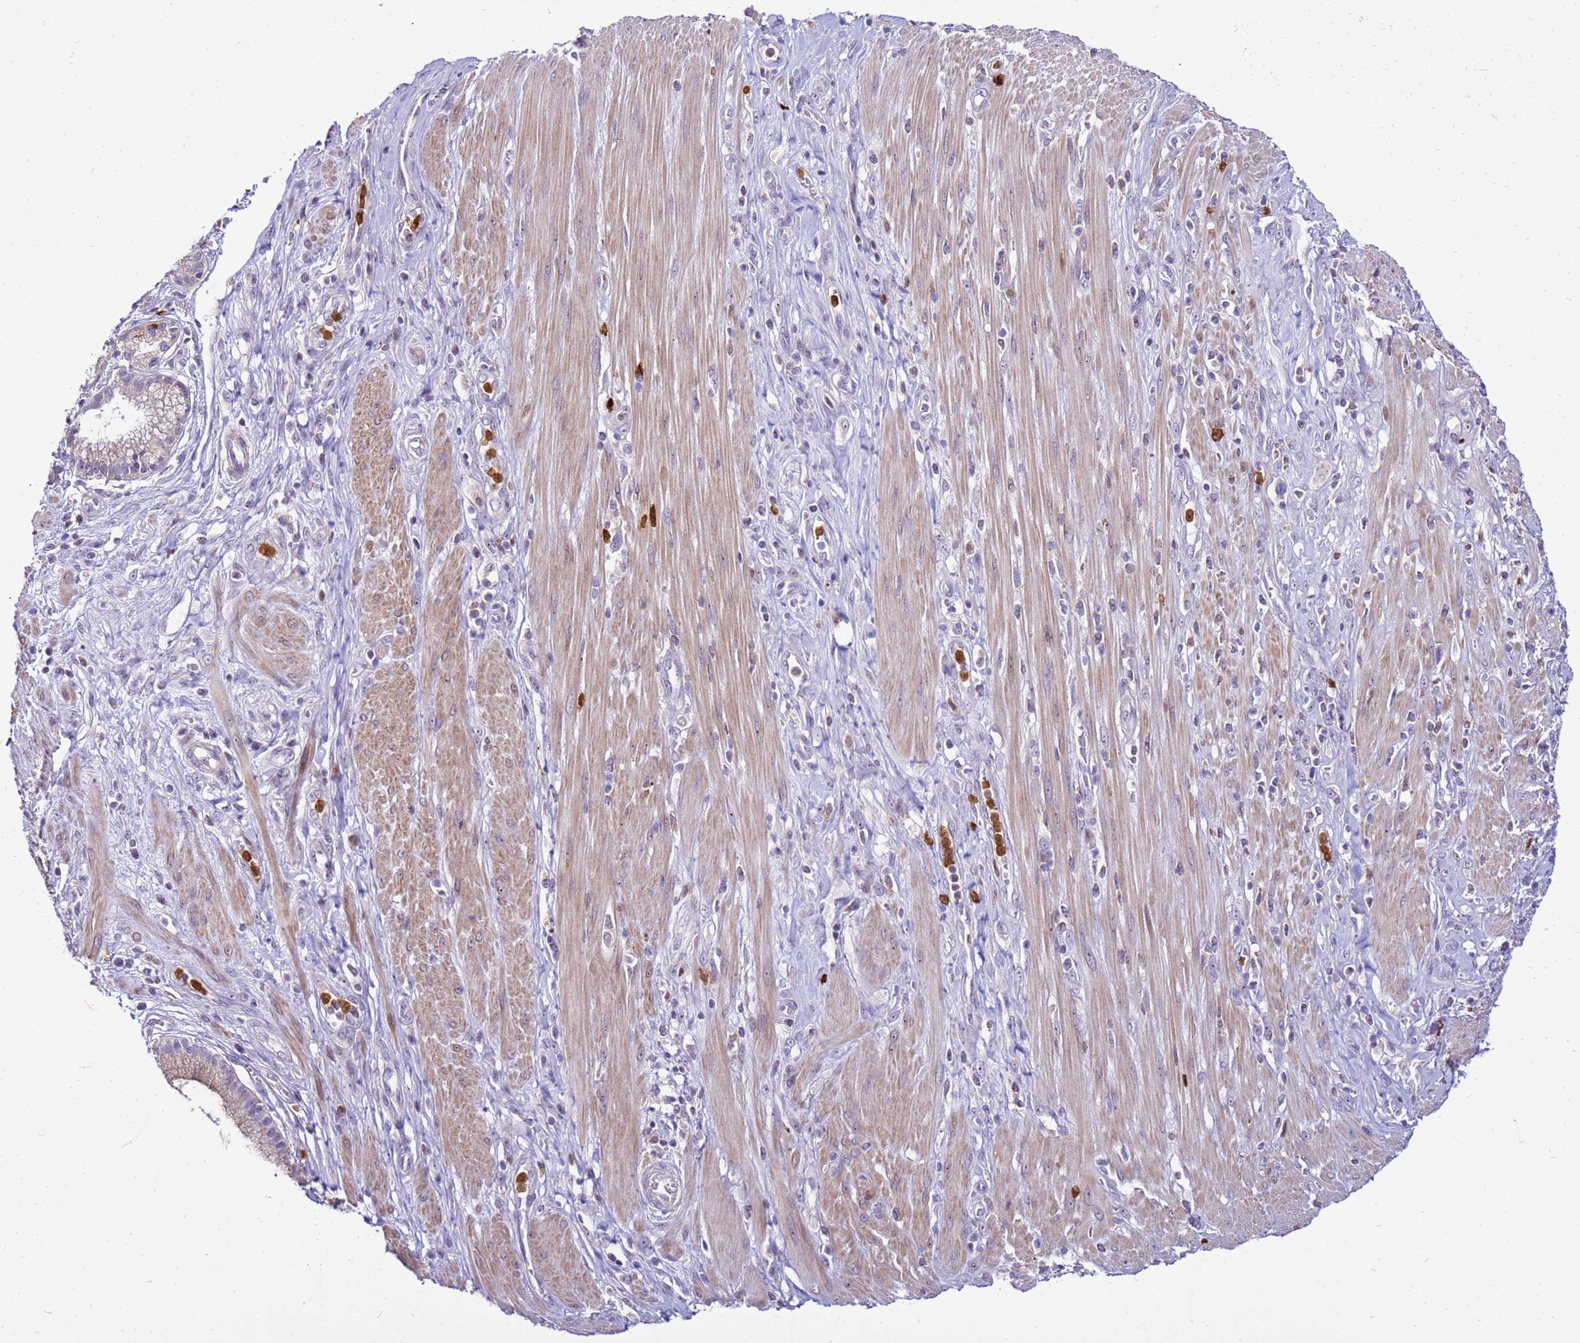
{"staining": {"intensity": "weak", "quantity": "<25%", "location": "cytoplasmic/membranous,nuclear"}, "tissue": "pancreatic cancer", "cell_type": "Tumor cells", "image_type": "cancer", "snomed": [{"axis": "morphology", "description": "Adenocarcinoma, NOS"}, {"axis": "topography", "description": "Pancreas"}], "caption": "This histopathology image is of pancreatic adenocarcinoma stained with immunohistochemistry (IHC) to label a protein in brown with the nuclei are counter-stained blue. There is no expression in tumor cells. (DAB immunohistochemistry visualized using brightfield microscopy, high magnification).", "gene": "VPS4B", "patient": {"sex": "male", "age": 72}}